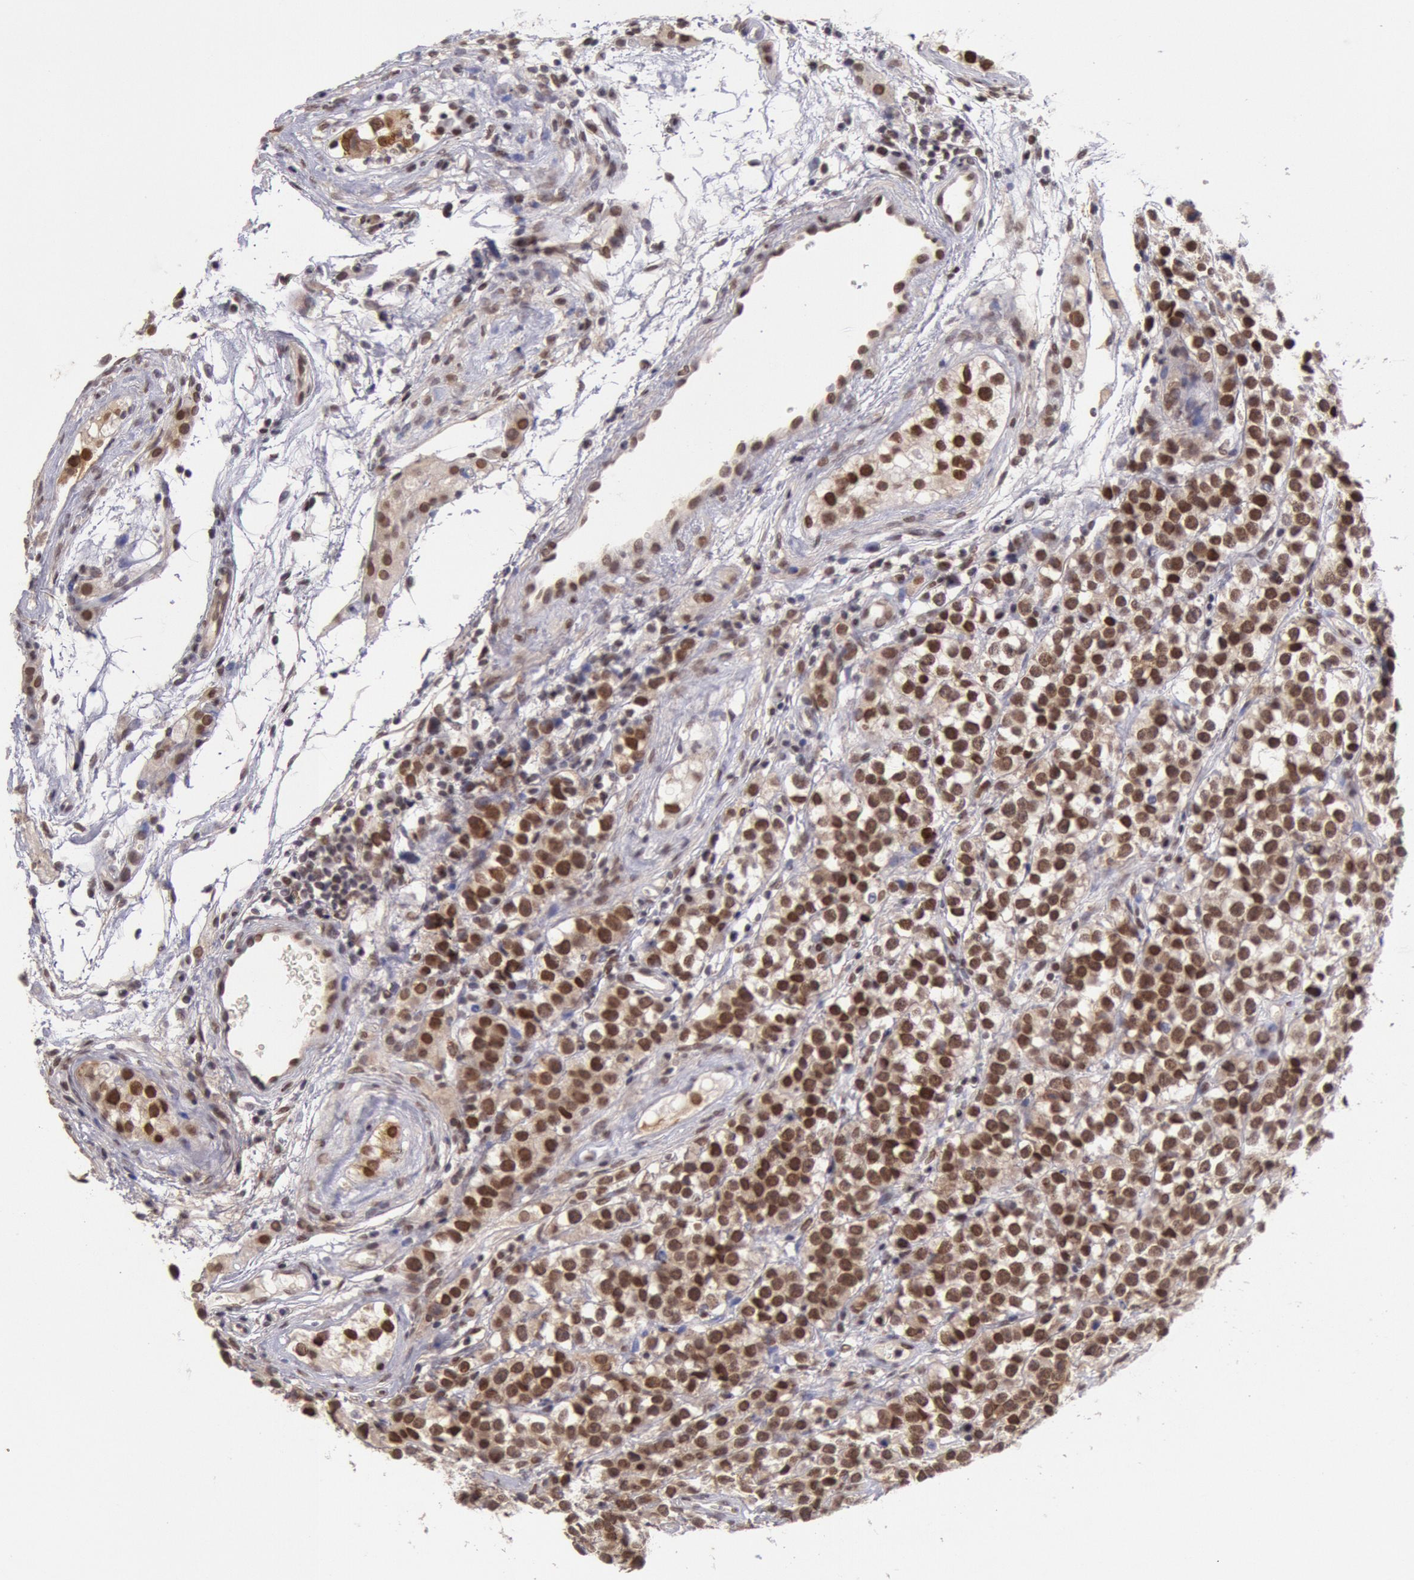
{"staining": {"intensity": "moderate", "quantity": ">75%", "location": "cytoplasmic/membranous,nuclear"}, "tissue": "testis cancer", "cell_type": "Tumor cells", "image_type": "cancer", "snomed": [{"axis": "morphology", "description": "Seminoma, NOS"}, {"axis": "topography", "description": "Testis"}], "caption": "A micrograph of human testis seminoma stained for a protein exhibits moderate cytoplasmic/membranous and nuclear brown staining in tumor cells.", "gene": "CDKN2B", "patient": {"sex": "male", "age": 25}}